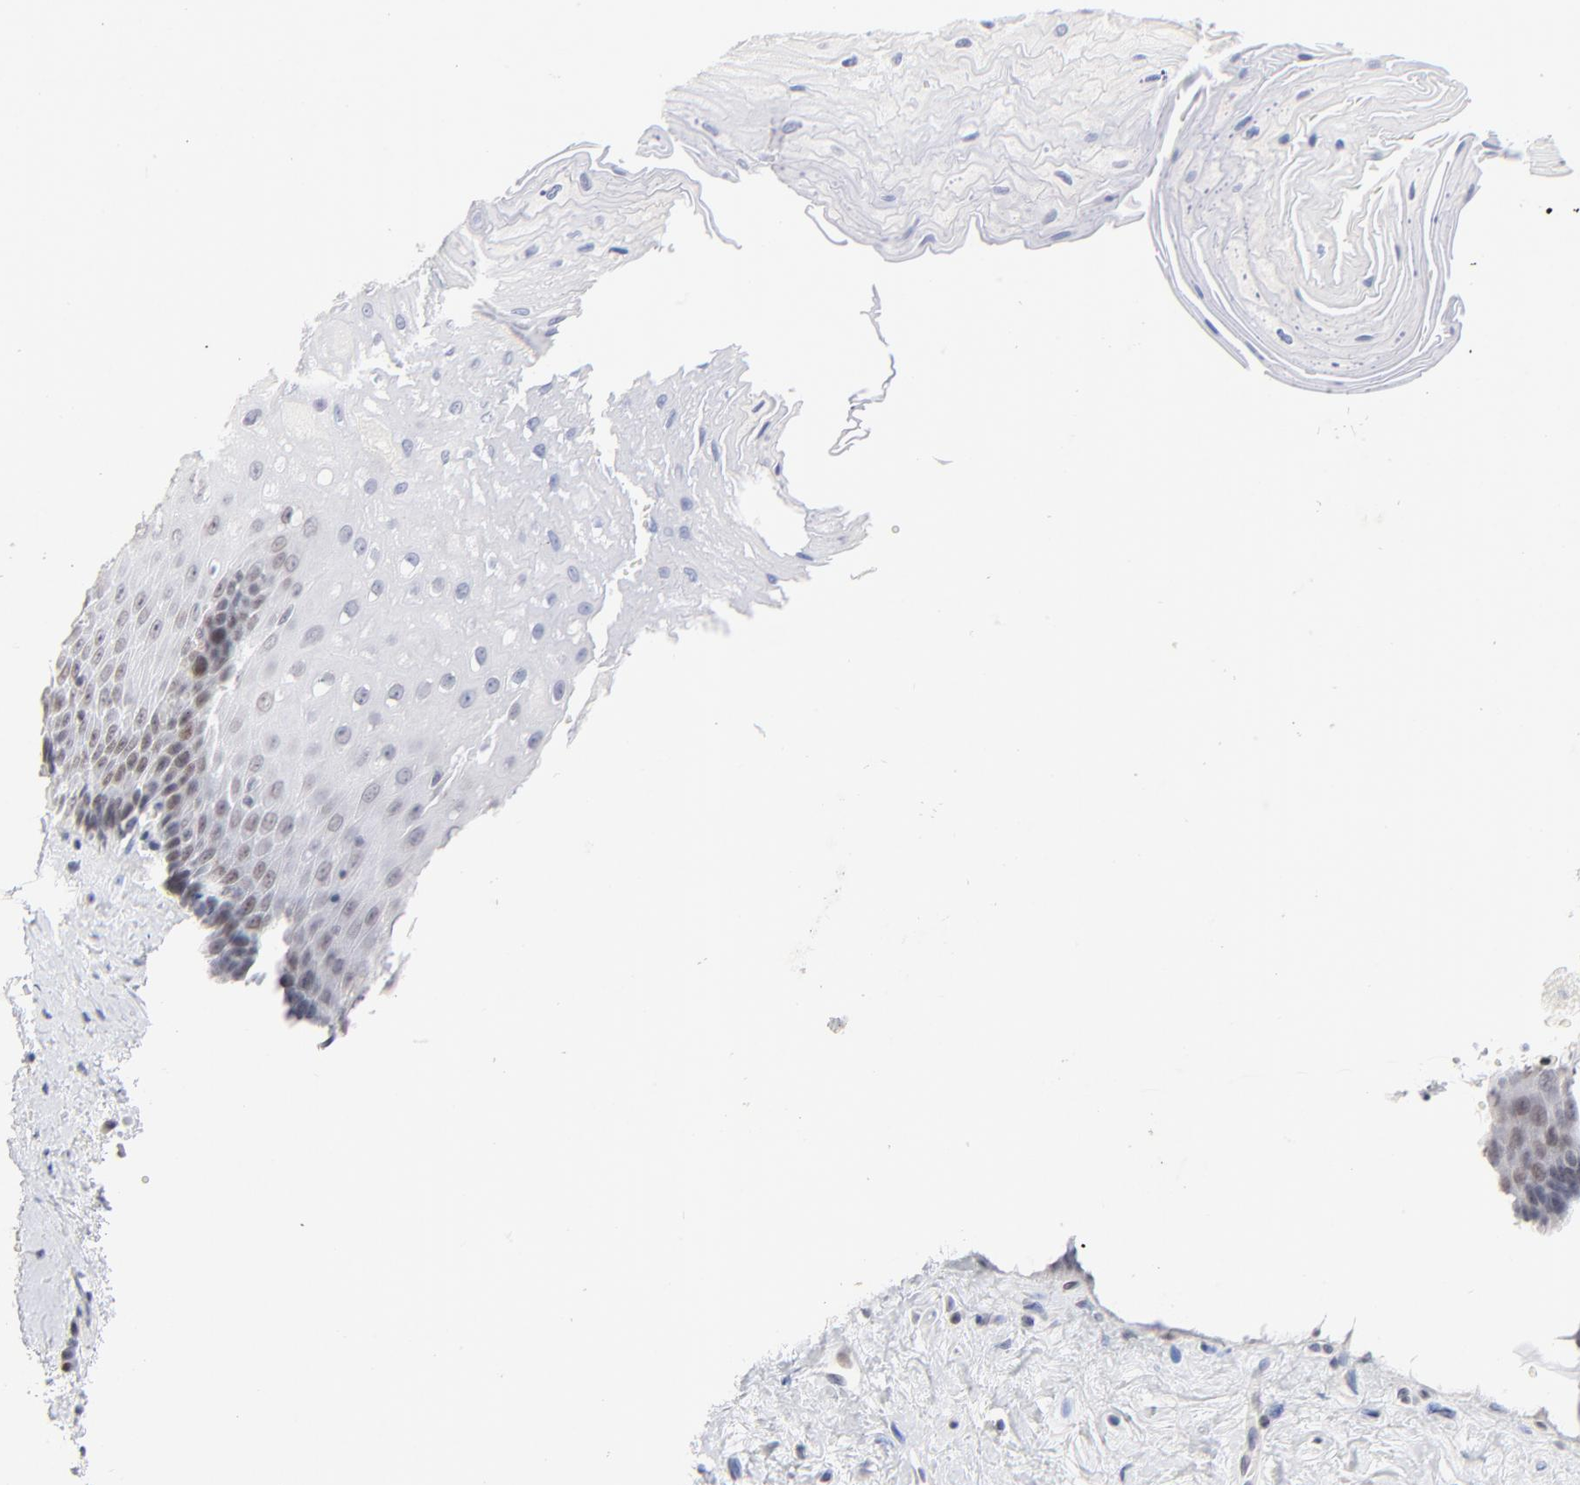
{"staining": {"intensity": "weak", "quantity": "<25%", "location": "nuclear"}, "tissue": "esophagus", "cell_type": "Squamous epithelial cells", "image_type": "normal", "snomed": [{"axis": "morphology", "description": "Normal tissue, NOS"}, {"axis": "topography", "description": "Esophagus"}], "caption": "High magnification brightfield microscopy of benign esophagus stained with DAB (3,3'-diaminobenzidine) (brown) and counterstained with hematoxylin (blue): squamous epithelial cells show no significant expression. (DAB immunohistochemistry (IHC) visualized using brightfield microscopy, high magnification).", "gene": "ORC2", "patient": {"sex": "male", "age": 62}}